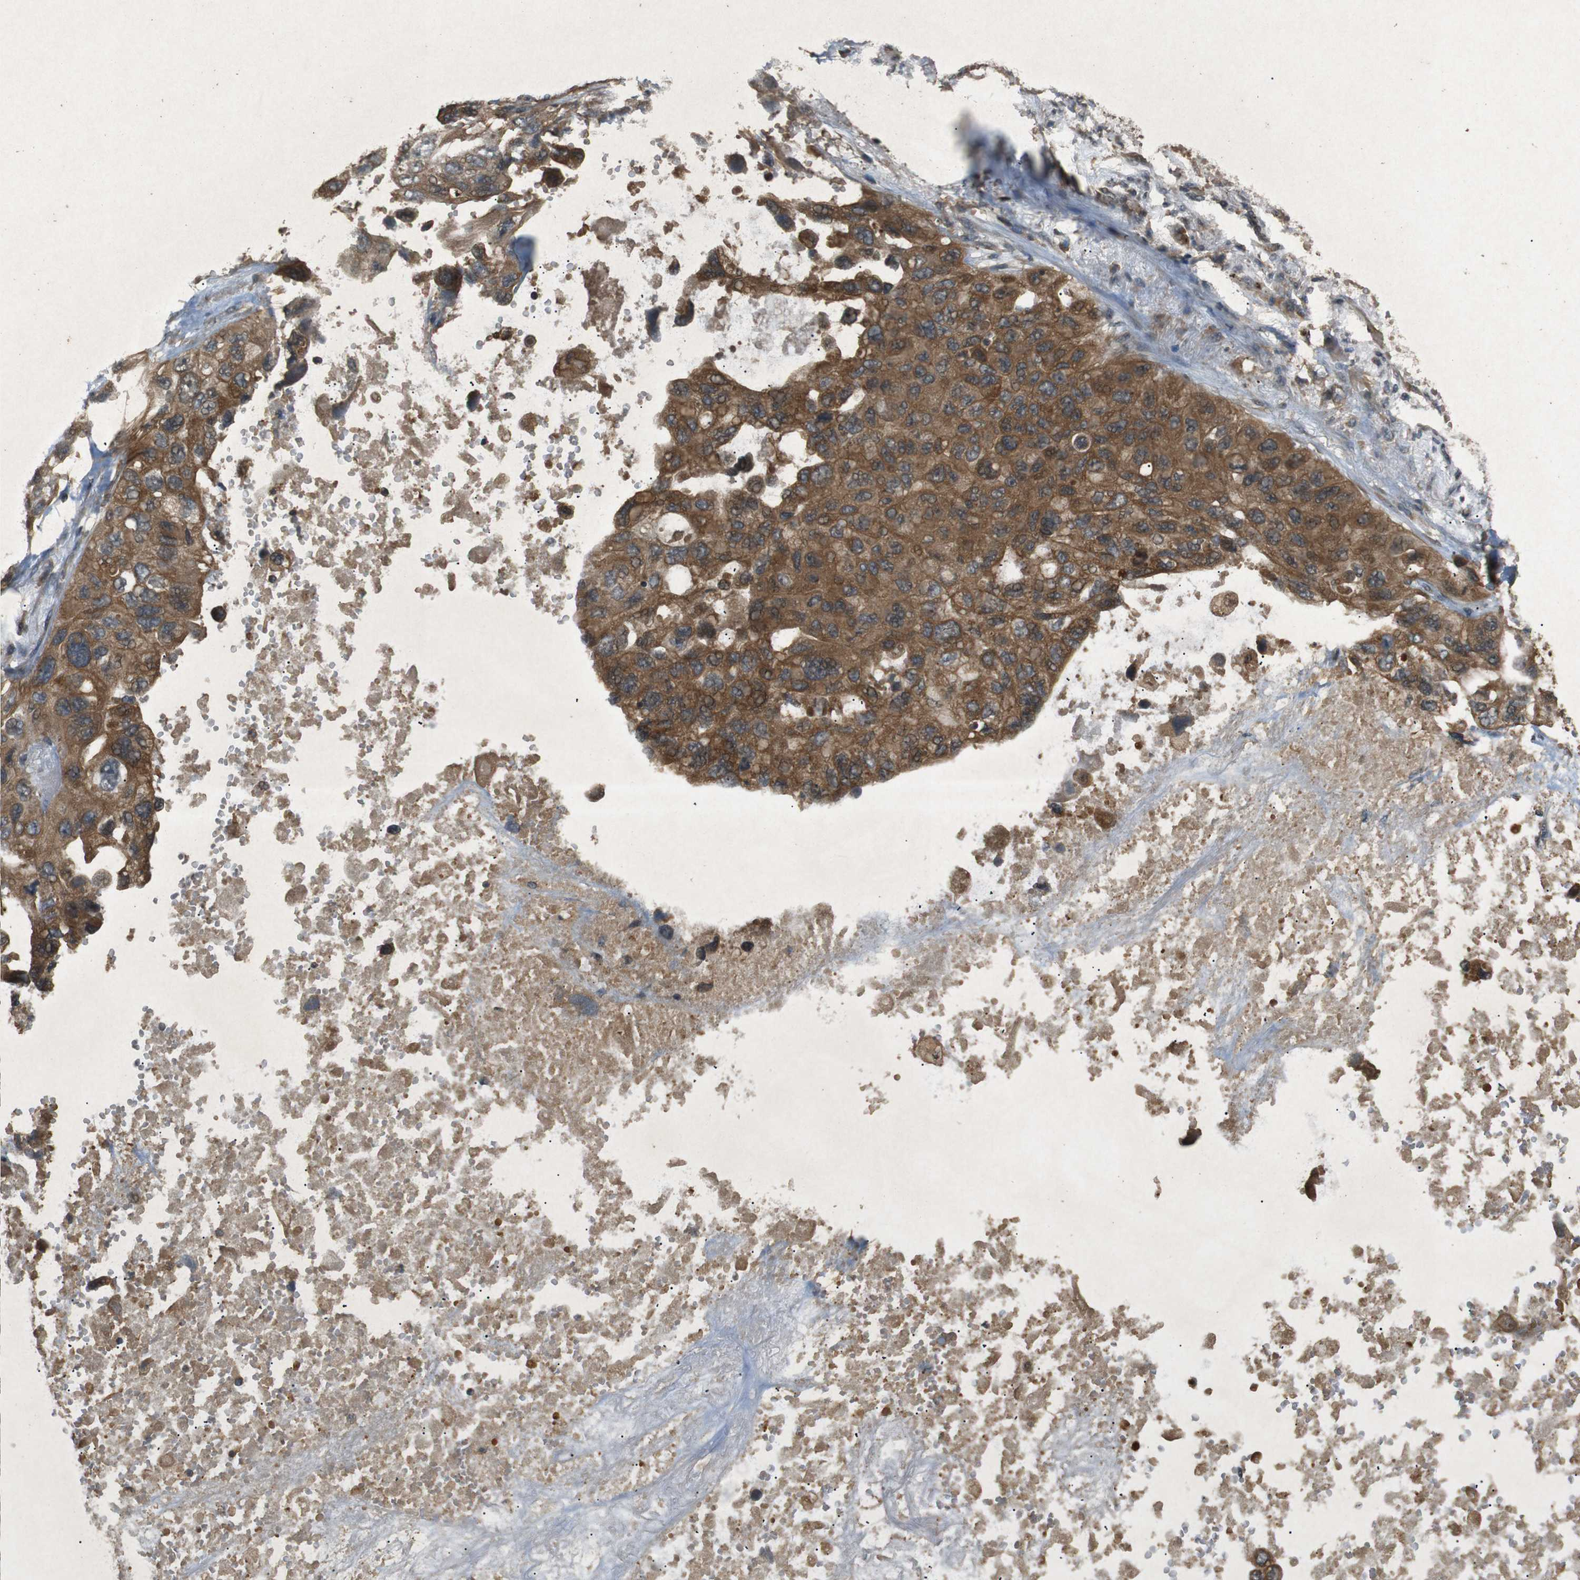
{"staining": {"intensity": "strong", "quantity": ">75%", "location": "cytoplasmic/membranous"}, "tissue": "lung cancer", "cell_type": "Tumor cells", "image_type": "cancer", "snomed": [{"axis": "morphology", "description": "Squamous cell carcinoma, NOS"}, {"axis": "topography", "description": "Lung"}], "caption": "Protein staining of lung cancer tissue shows strong cytoplasmic/membranous staining in approximately >75% of tumor cells. The staining was performed using DAB (3,3'-diaminobenzidine), with brown indicating positive protein expression. Nuclei are stained blue with hematoxylin.", "gene": "TAP1", "patient": {"sex": "female", "age": 73}}